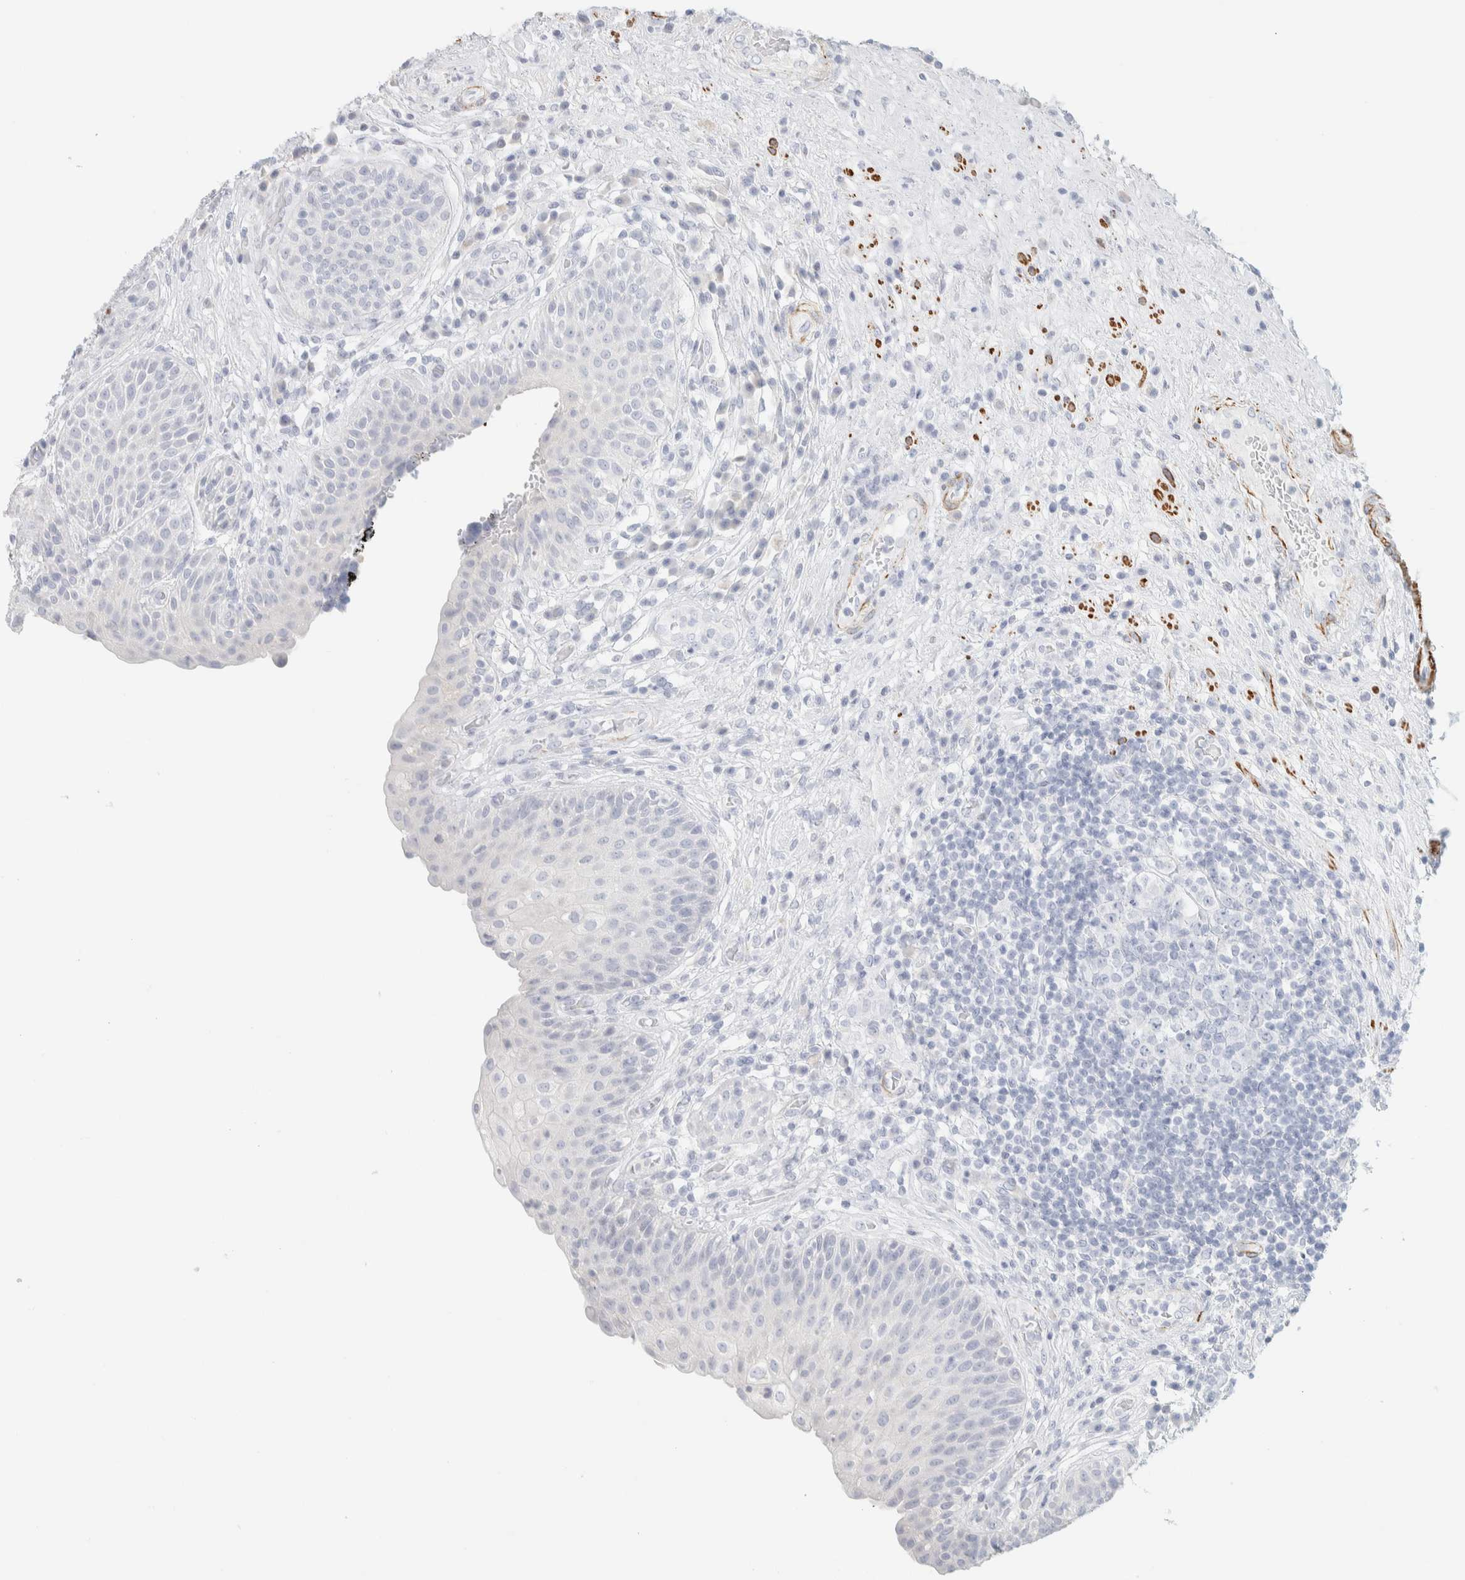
{"staining": {"intensity": "negative", "quantity": "none", "location": "none"}, "tissue": "urinary bladder", "cell_type": "Urothelial cells", "image_type": "normal", "snomed": [{"axis": "morphology", "description": "Normal tissue, NOS"}, {"axis": "topography", "description": "Urinary bladder"}], "caption": "High power microscopy histopathology image of an immunohistochemistry photomicrograph of unremarkable urinary bladder, revealing no significant expression in urothelial cells.", "gene": "AFMID", "patient": {"sex": "female", "age": 62}}